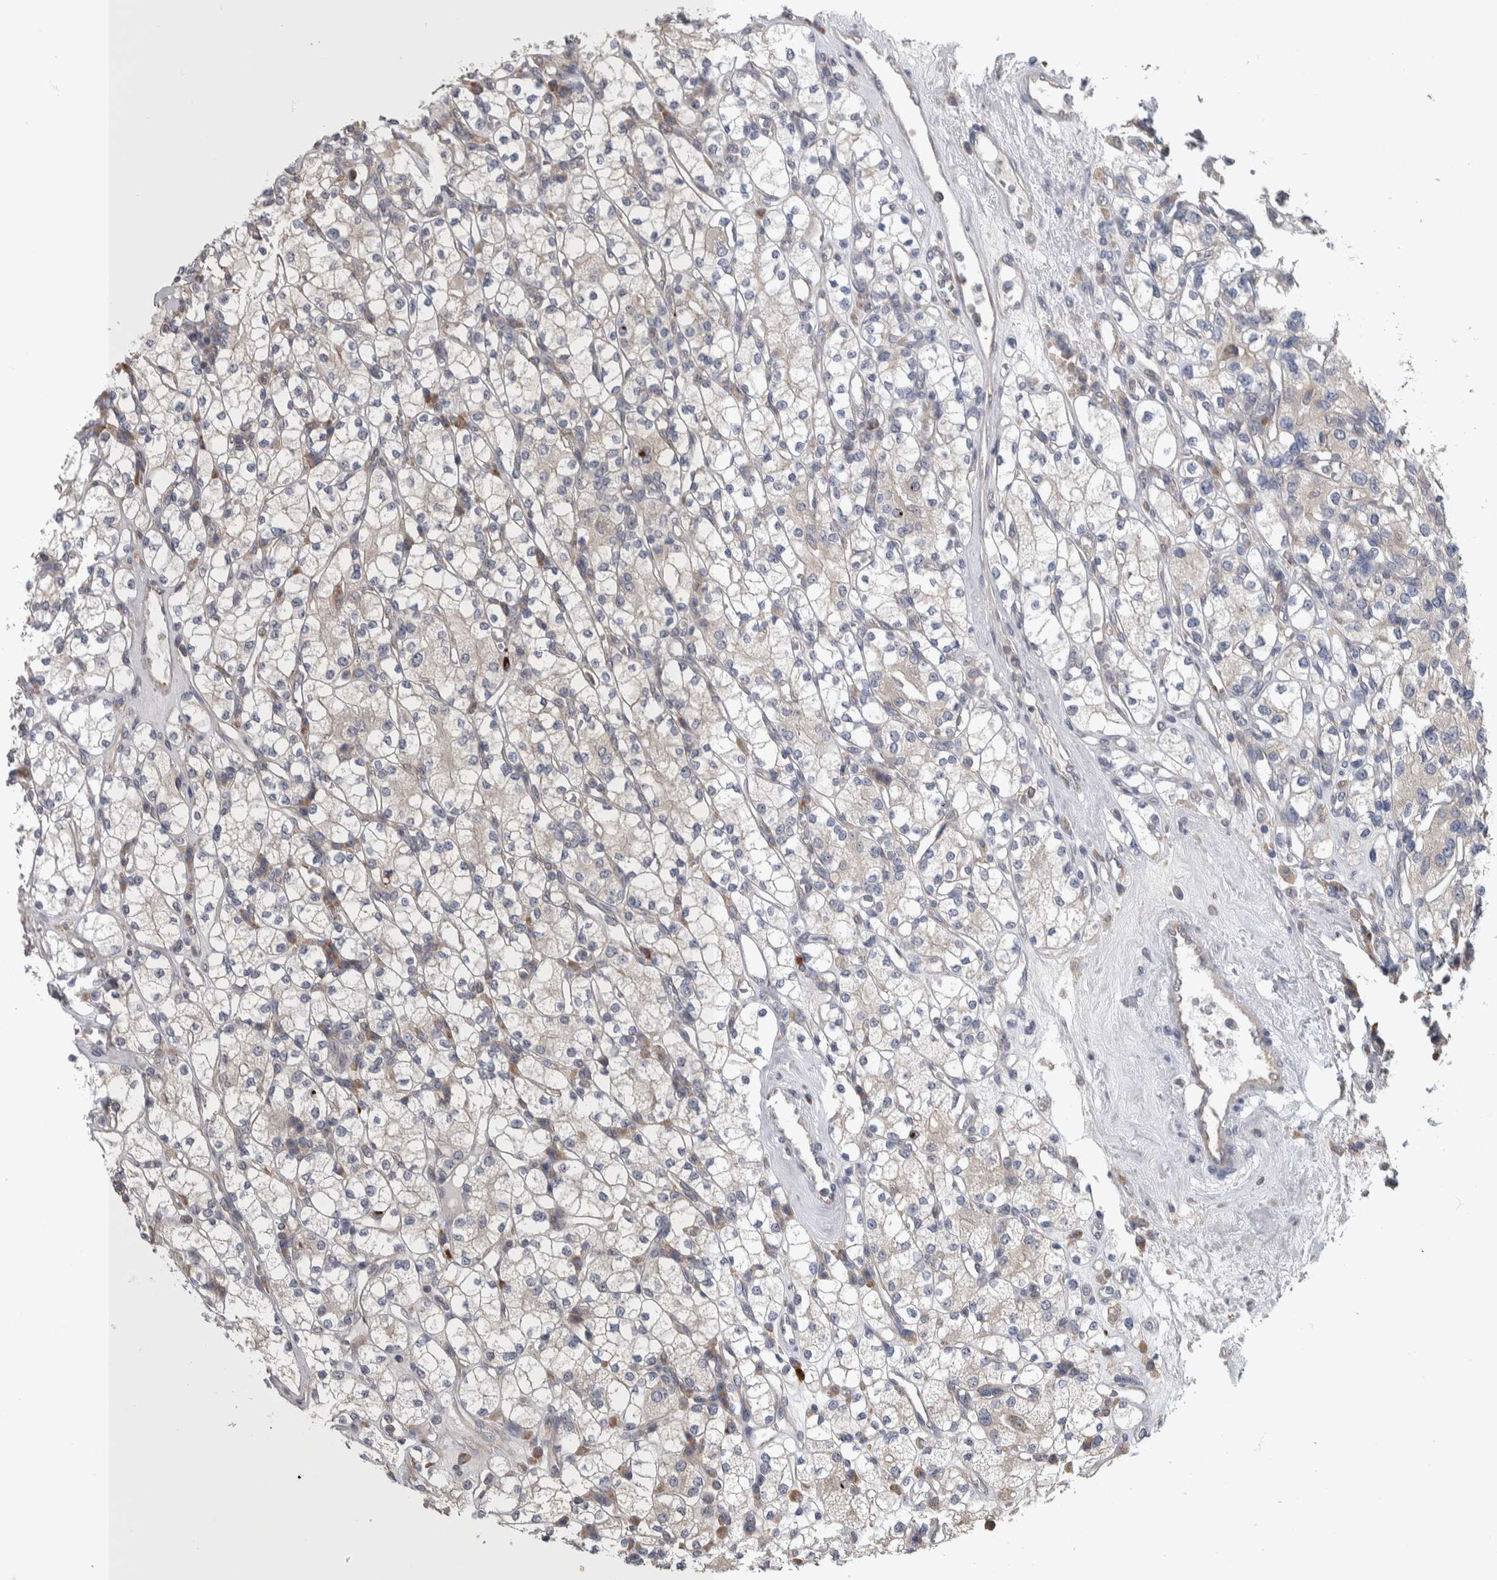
{"staining": {"intensity": "negative", "quantity": "none", "location": "none"}, "tissue": "renal cancer", "cell_type": "Tumor cells", "image_type": "cancer", "snomed": [{"axis": "morphology", "description": "Adenocarcinoma, NOS"}, {"axis": "topography", "description": "Kidney"}], "caption": "An immunohistochemistry micrograph of renal adenocarcinoma is shown. There is no staining in tumor cells of renal adenocarcinoma.", "gene": "IBTK", "patient": {"sex": "male", "age": 77}}